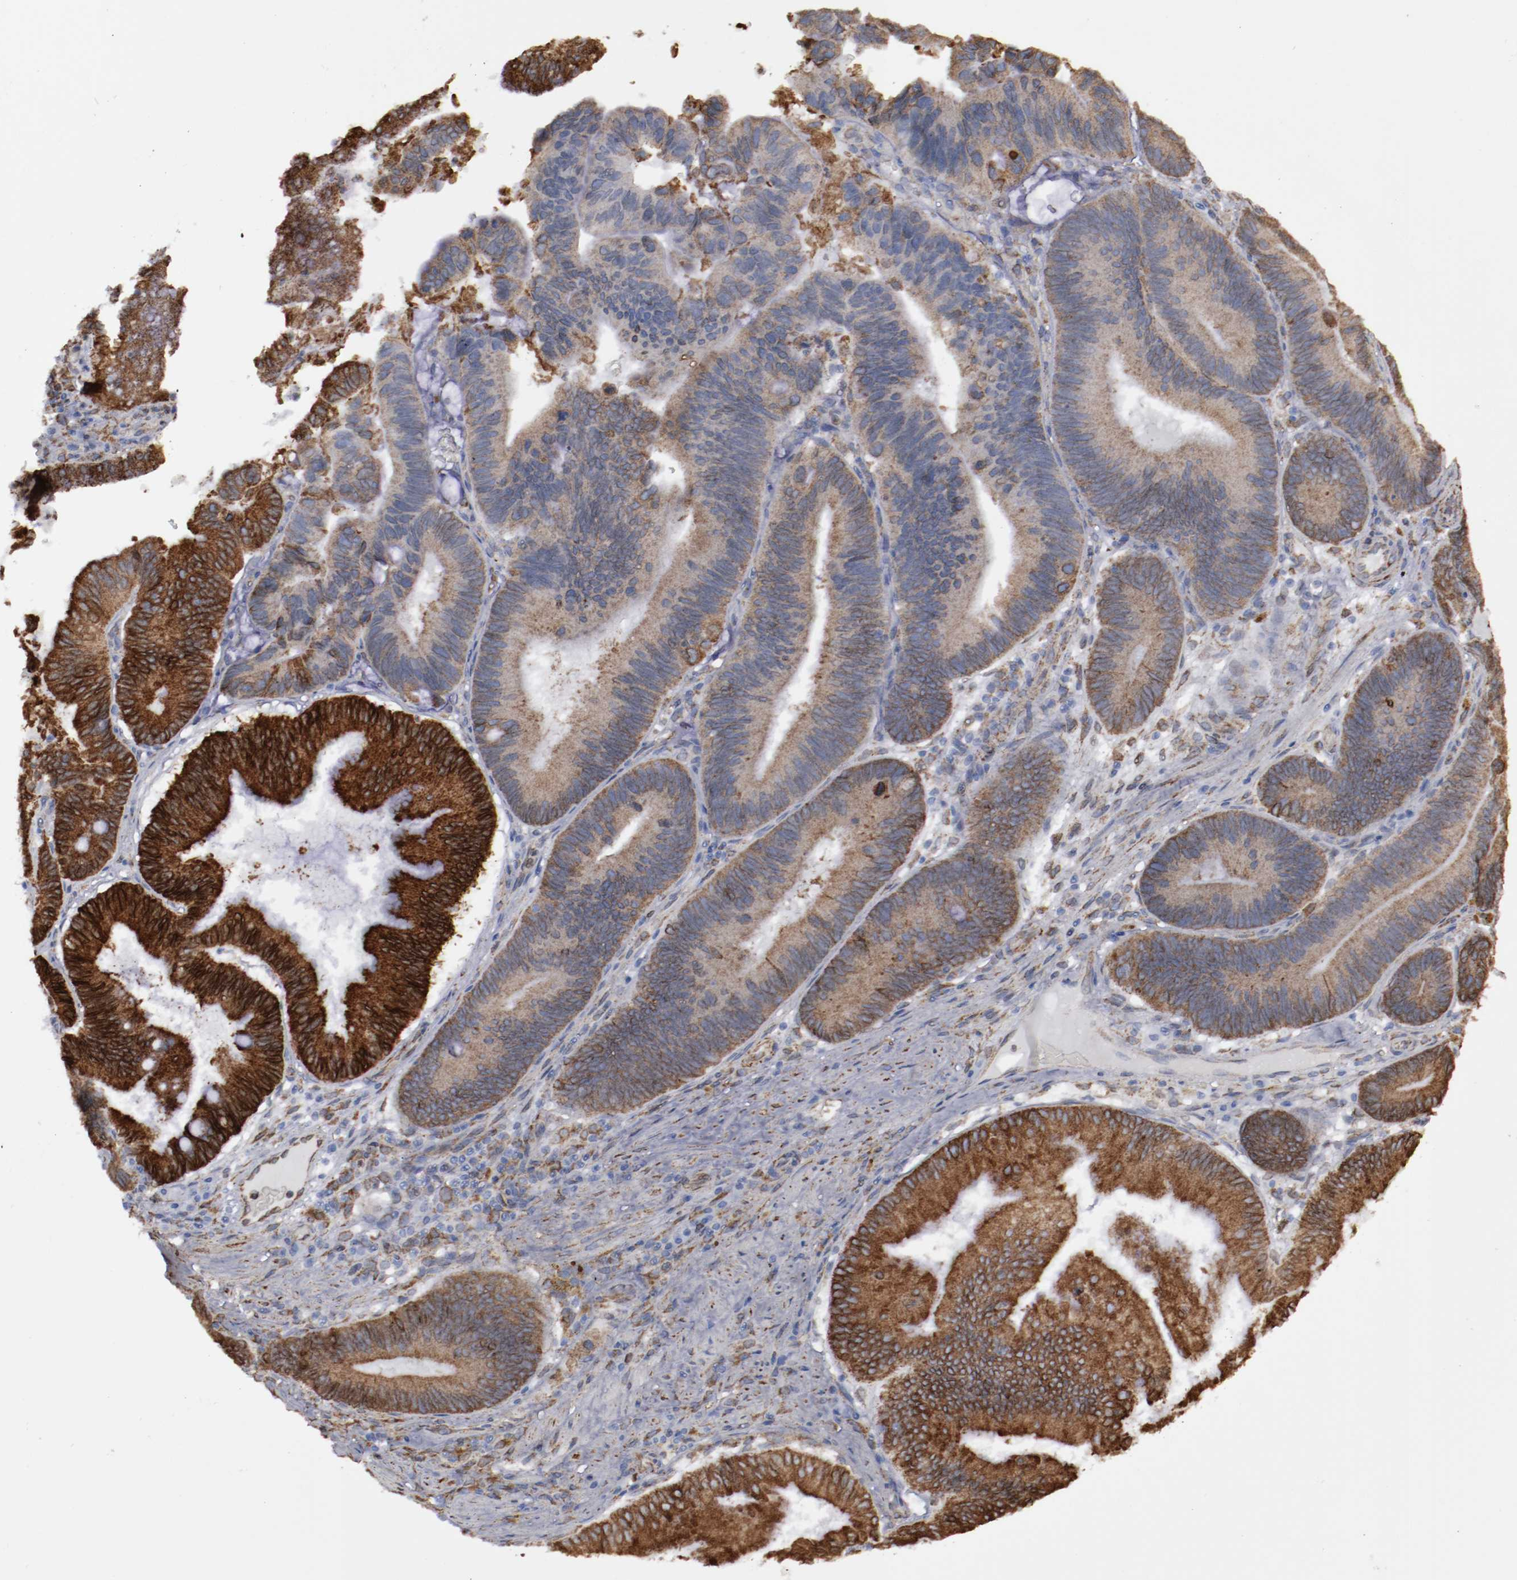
{"staining": {"intensity": "strong", "quantity": ">75%", "location": "cytoplasmic/membranous"}, "tissue": "pancreatic cancer", "cell_type": "Tumor cells", "image_type": "cancer", "snomed": [{"axis": "morphology", "description": "Adenocarcinoma, NOS"}, {"axis": "topography", "description": "Pancreas"}], "caption": "This histopathology image shows pancreatic adenocarcinoma stained with immunohistochemistry to label a protein in brown. The cytoplasmic/membranous of tumor cells show strong positivity for the protein. Nuclei are counter-stained blue.", "gene": "ERLIN2", "patient": {"sex": "male", "age": 82}}